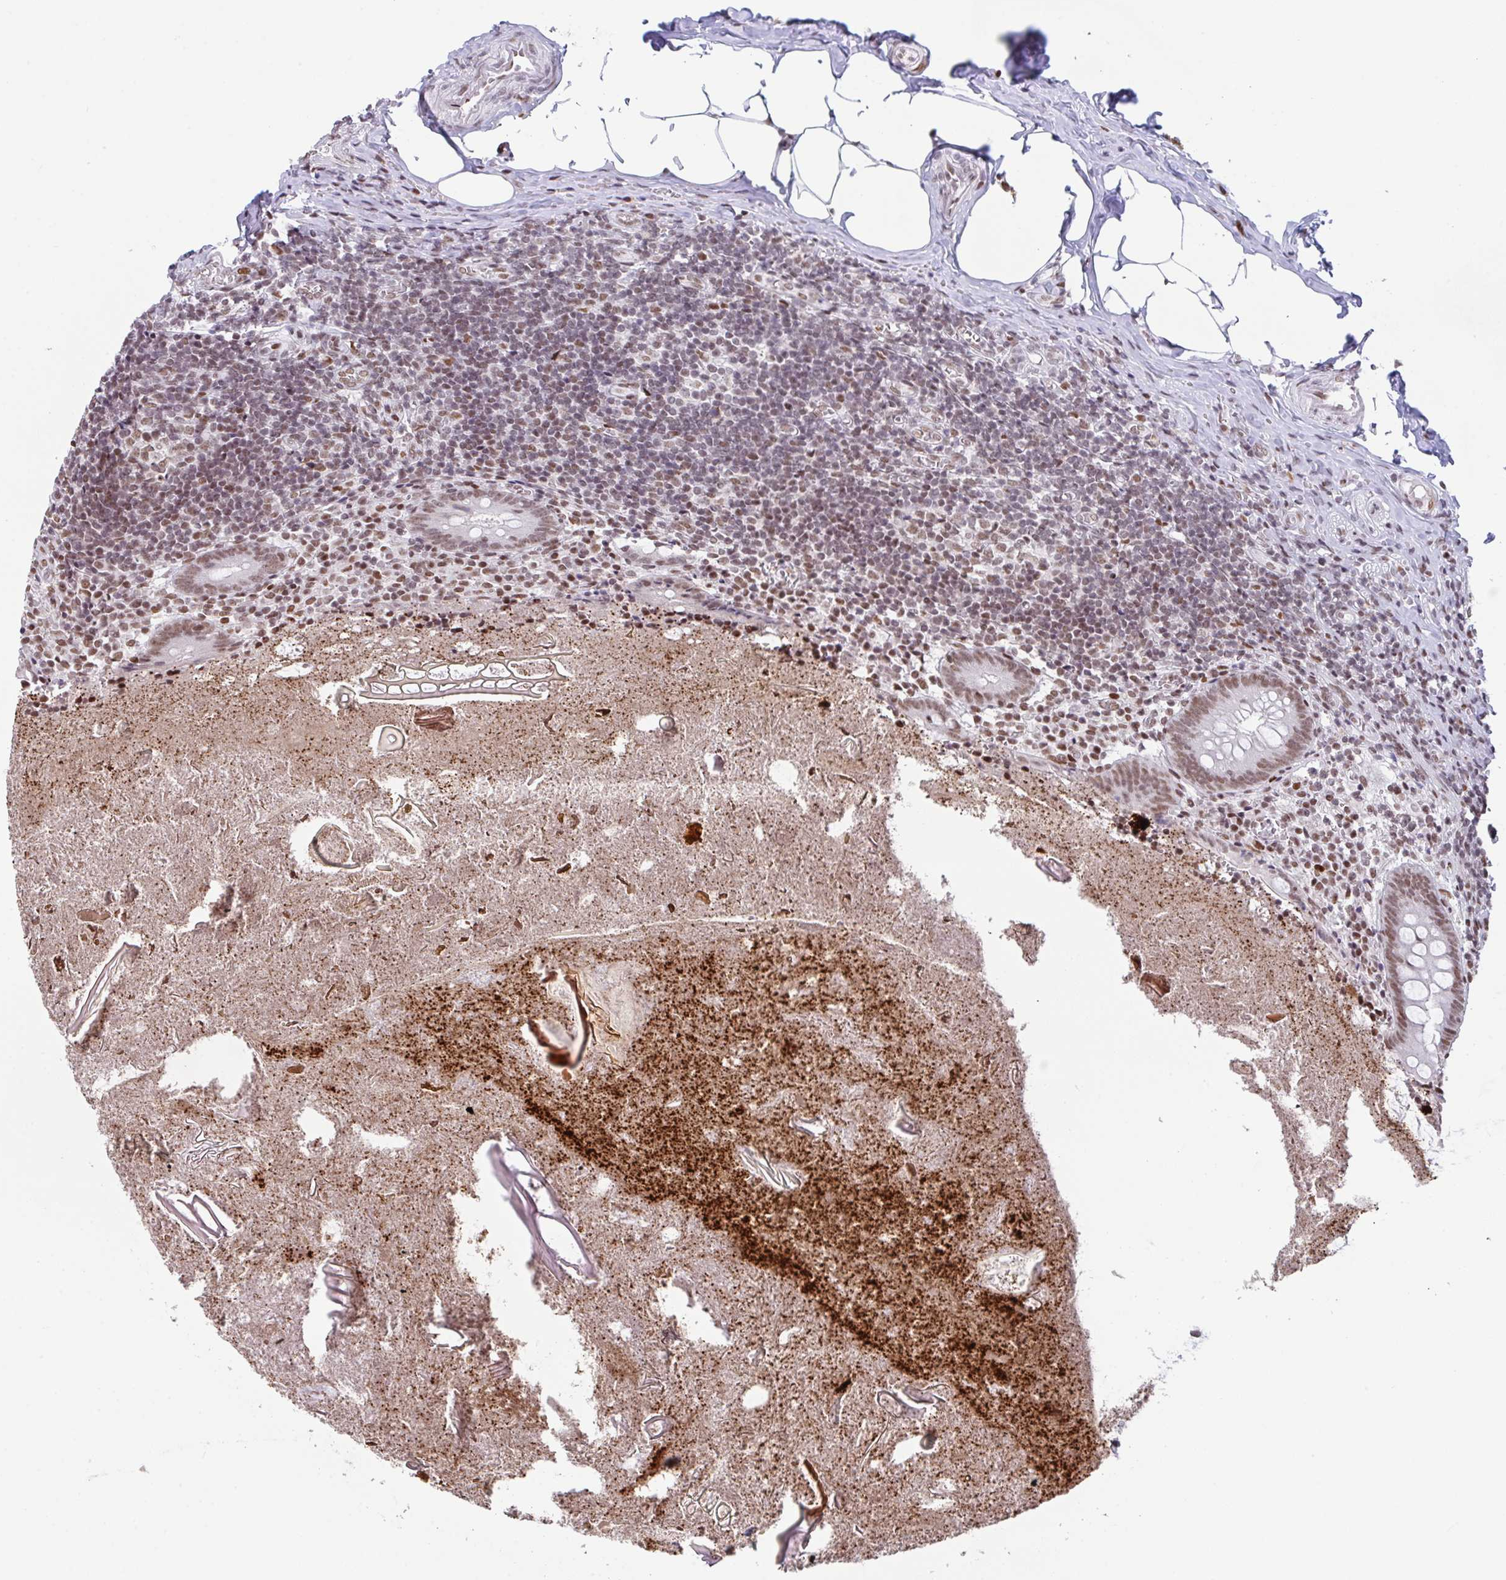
{"staining": {"intensity": "moderate", "quantity": ">75%", "location": "nuclear"}, "tissue": "appendix", "cell_type": "Glandular cells", "image_type": "normal", "snomed": [{"axis": "morphology", "description": "Normal tissue, NOS"}, {"axis": "topography", "description": "Appendix"}], "caption": "Immunohistochemistry histopathology image of normal appendix: appendix stained using immunohistochemistry shows medium levels of moderate protein expression localized specifically in the nuclear of glandular cells, appearing as a nuclear brown color.", "gene": "CLP1", "patient": {"sex": "female", "age": 17}}